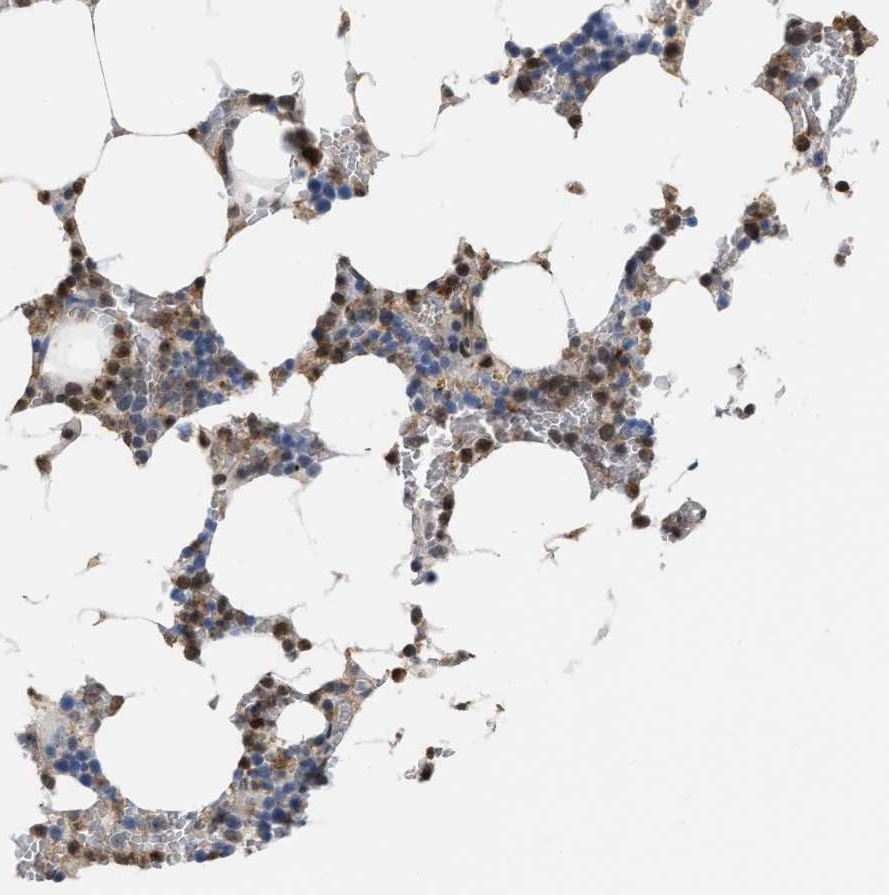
{"staining": {"intensity": "strong", "quantity": "<25%", "location": "cytoplasmic/membranous,nuclear"}, "tissue": "bone marrow", "cell_type": "Hematopoietic cells", "image_type": "normal", "snomed": [{"axis": "morphology", "description": "Normal tissue, NOS"}, {"axis": "topography", "description": "Bone marrow"}], "caption": "Hematopoietic cells demonstrate medium levels of strong cytoplasmic/membranous,nuclear staining in about <25% of cells in benign human bone marrow. The protein is stained brown, and the nuclei are stained in blue (DAB IHC with brightfield microscopy, high magnification).", "gene": "BAIAP2L1", "patient": {"sex": "male", "age": 70}}